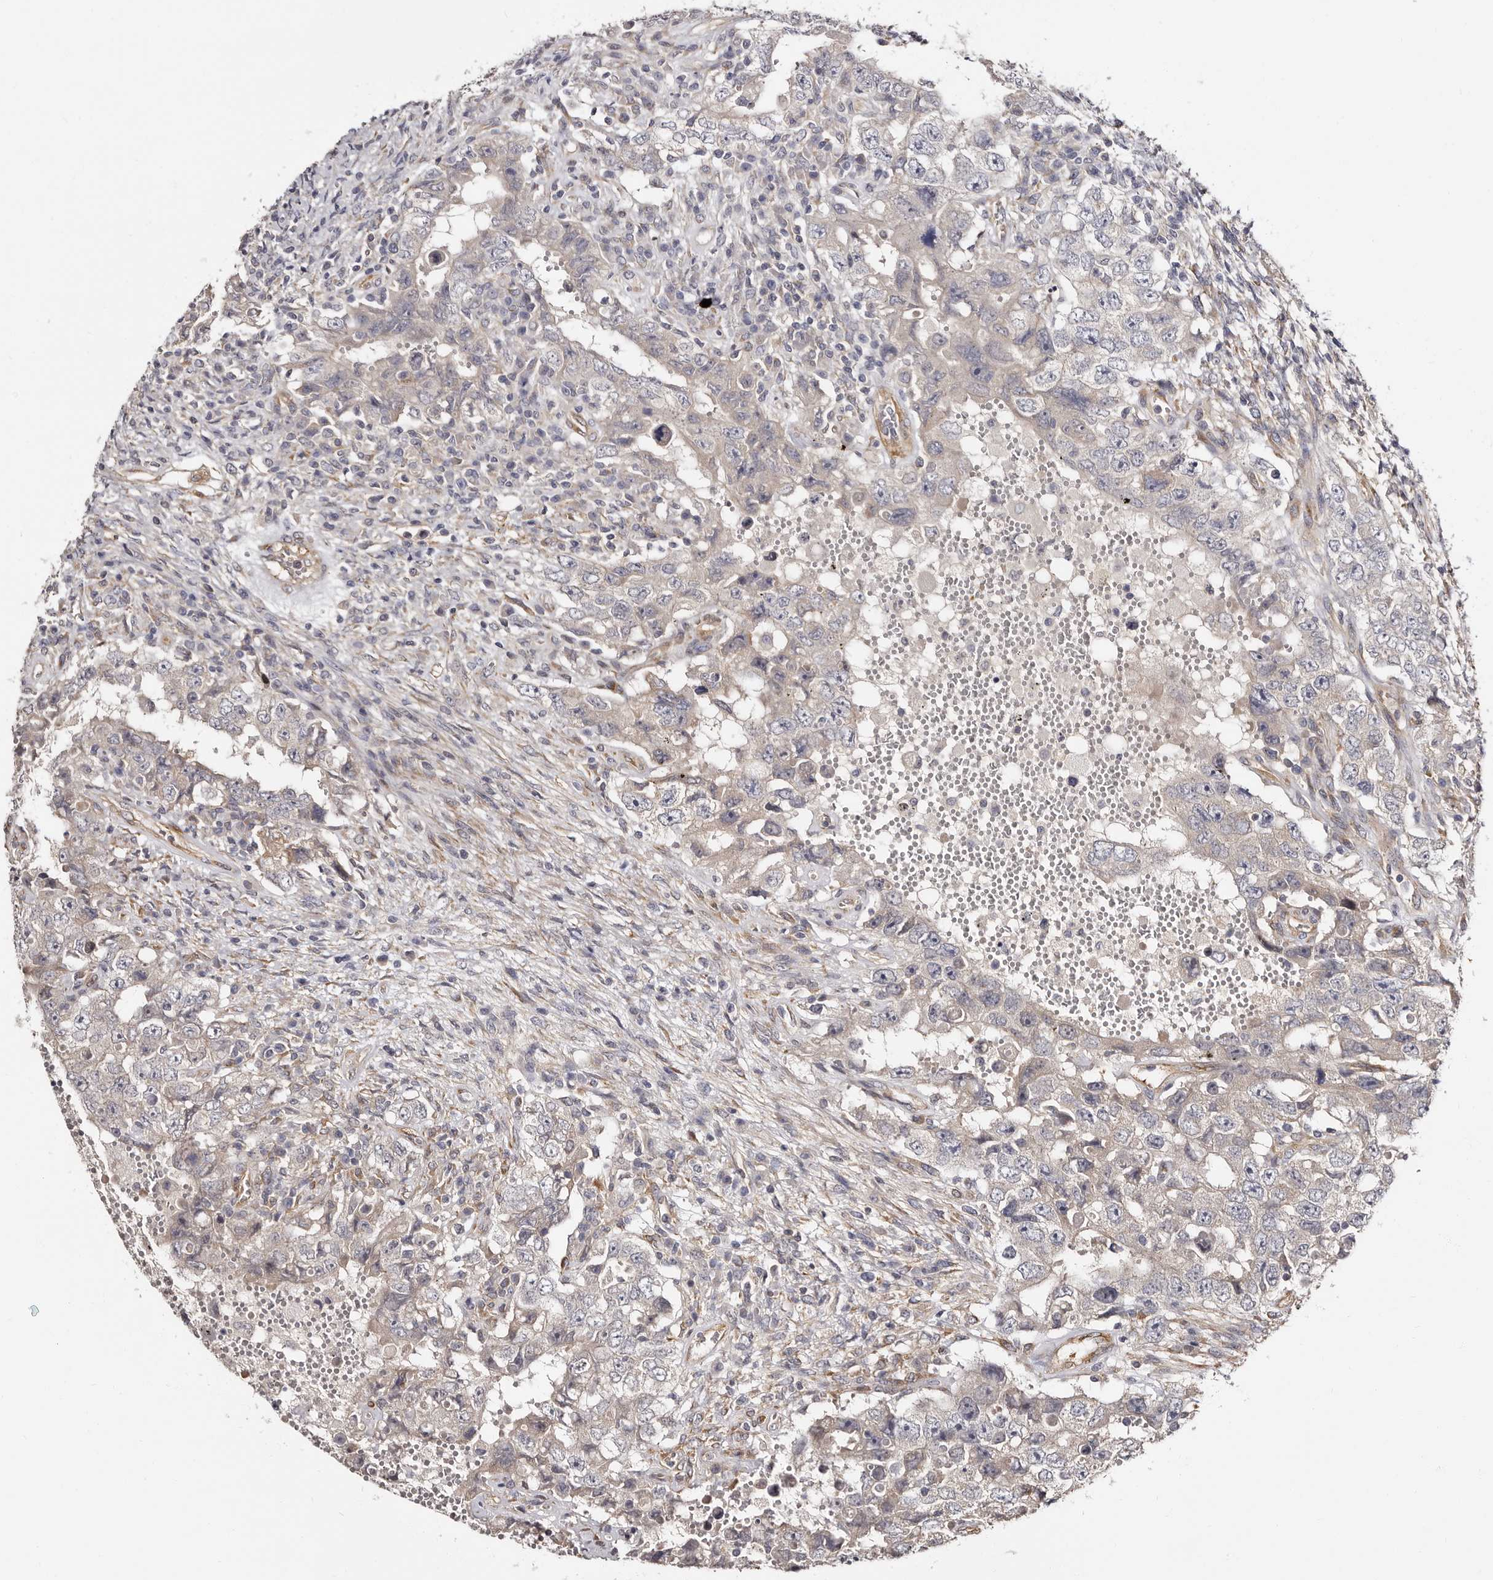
{"staining": {"intensity": "weak", "quantity": "<25%", "location": "cytoplasmic/membranous"}, "tissue": "testis cancer", "cell_type": "Tumor cells", "image_type": "cancer", "snomed": [{"axis": "morphology", "description": "Carcinoma, Embryonal, NOS"}, {"axis": "topography", "description": "Testis"}], "caption": "Immunohistochemistry (IHC) of human testis cancer demonstrates no expression in tumor cells.", "gene": "TBC1D22B", "patient": {"sex": "male", "age": 26}}